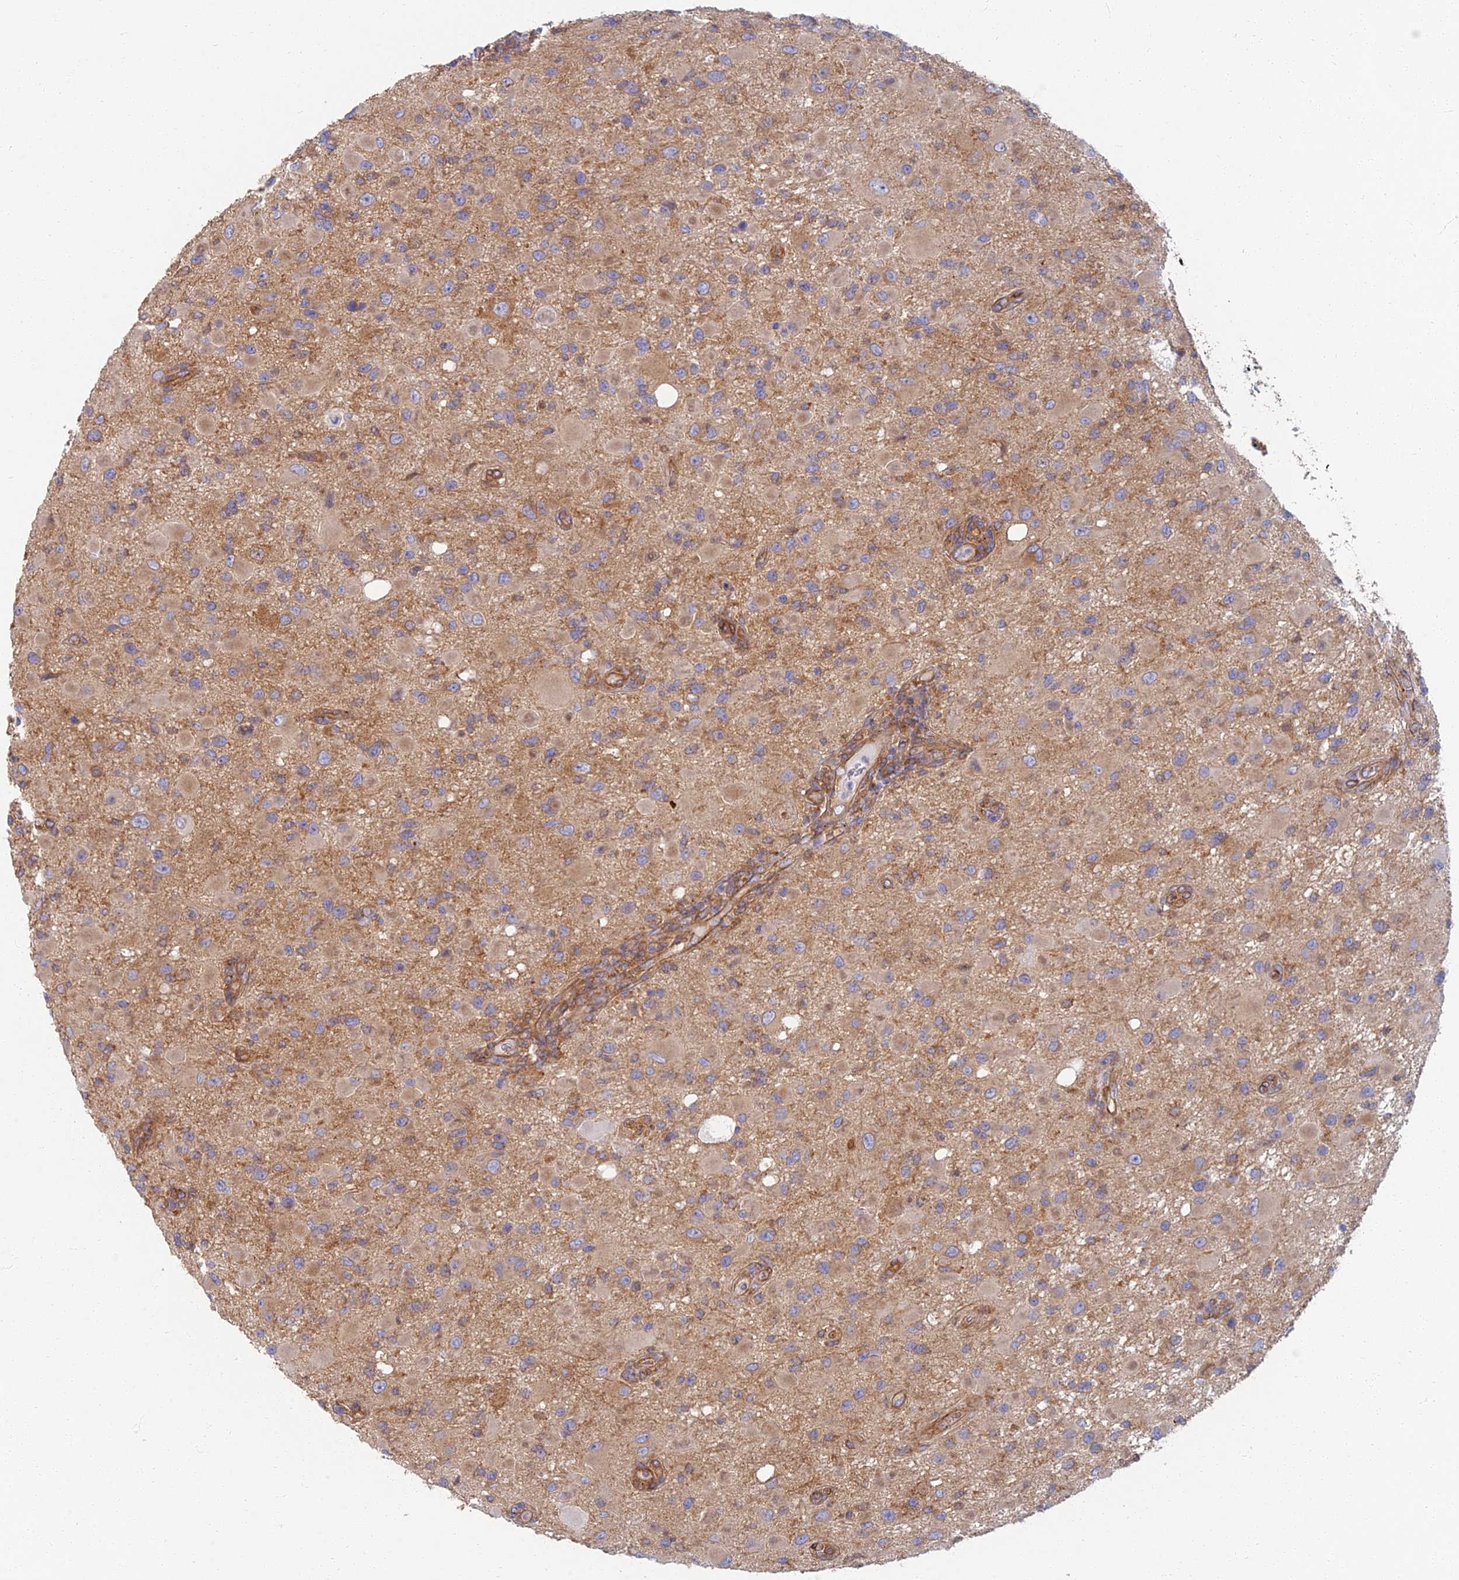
{"staining": {"intensity": "moderate", "quantity": ">75%", "location": "cytoplasmic/membranous"}, "tissue": "glioma", "cell_type": "Tumor cells", "image_type": "cancer", "snomed": [{"axis": "morphology", "description": "Glioma, malignant, High grade"}, {"axis": "topography", "description": "Brain"}], "caption": "The photomicrograph reveals immunohistochemical staining of malignant high-grade glioma. There is moderate cytoplasmic/membranous staining is appreciated in about >75% of tumor cells. The staining was performed using DAB, with brown indicating positive protein expression. Nuclei are stained blue with hematoxylin.", "gene": "RBSN", "patient": {"sex": "male", "age": 53}}